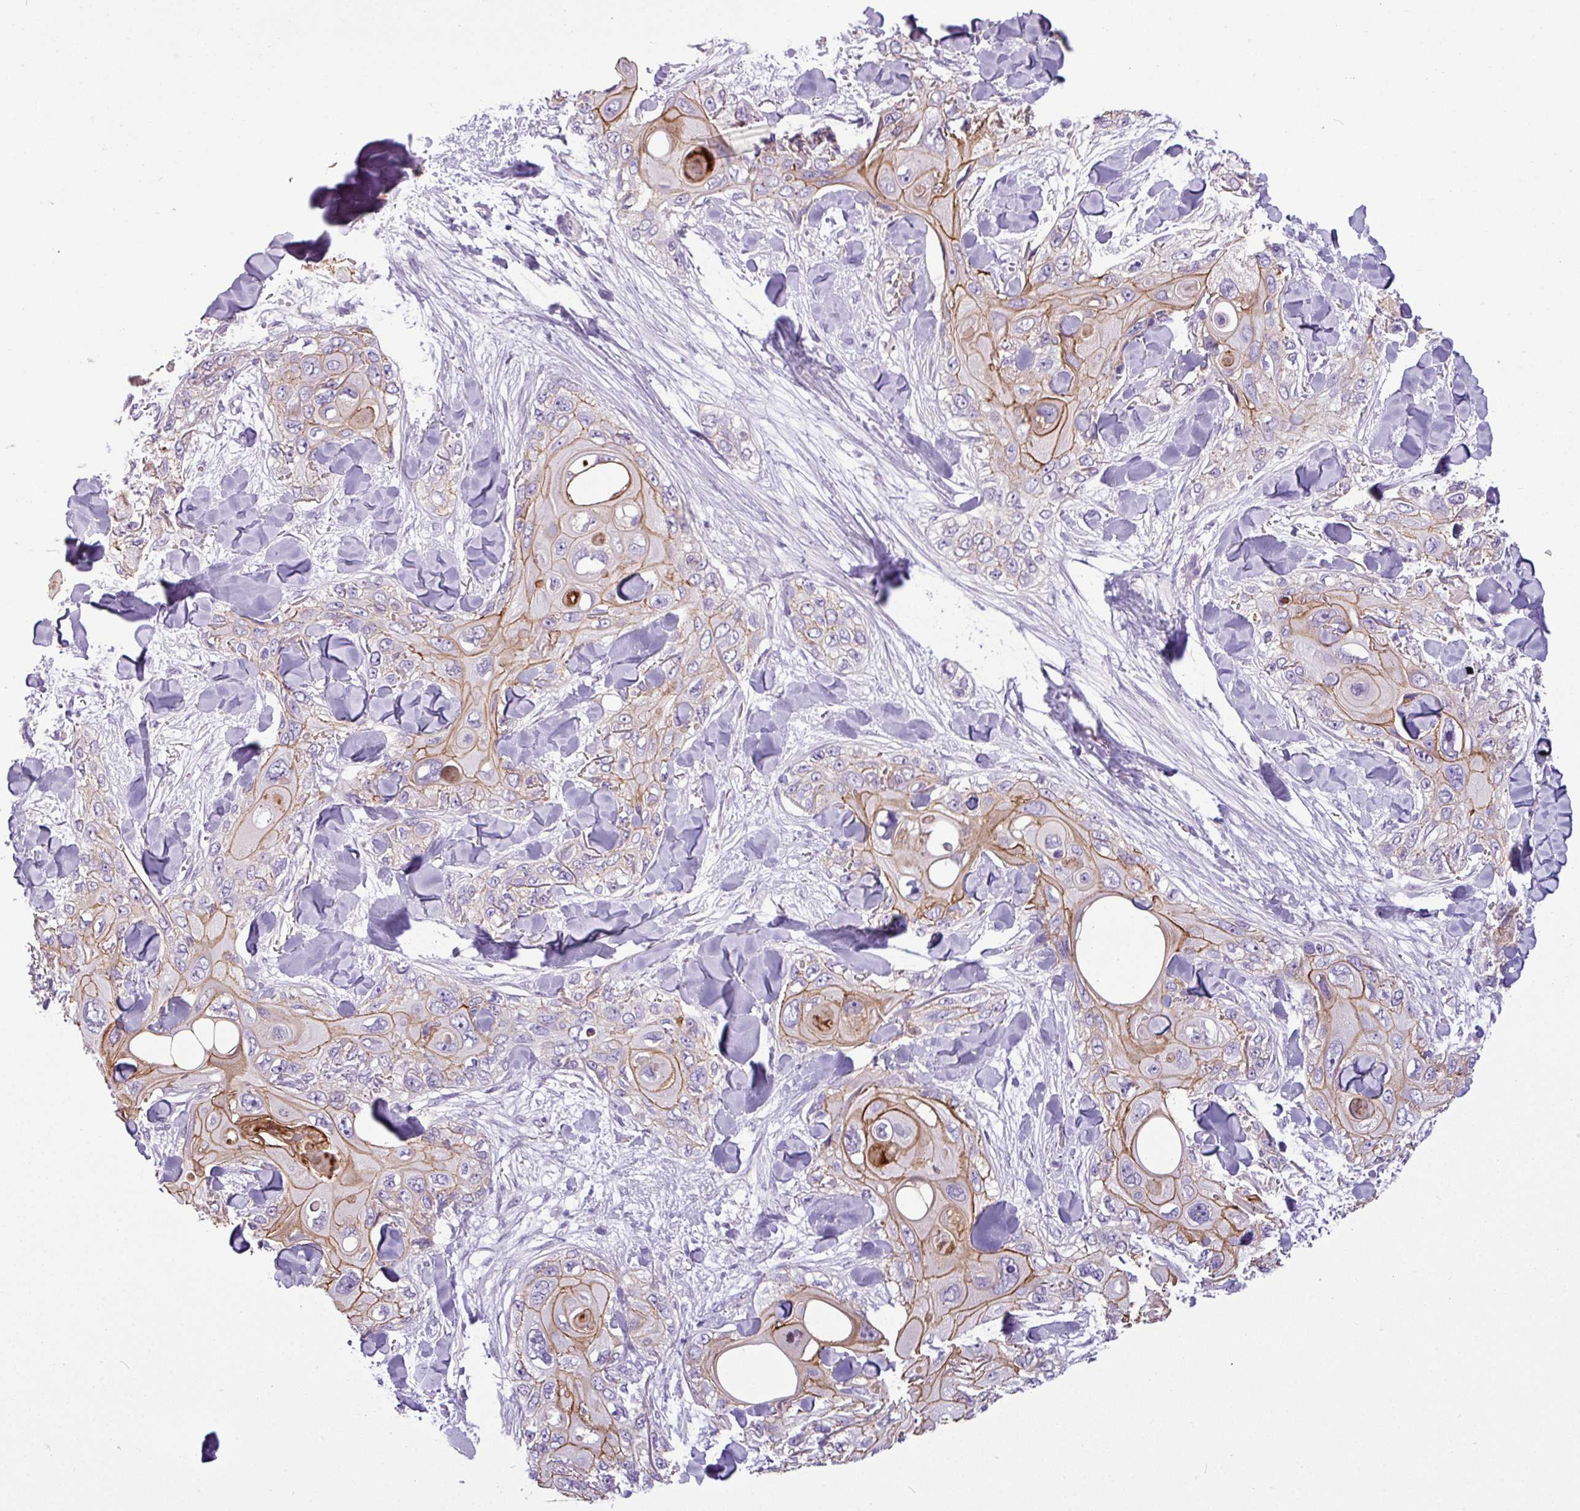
{"staining": {"intensity": "moderate", "quantity": "25%-75%", "location": "cytoplasmic/membranous"}, "tissue": "skin cancer", "cell_type": "Tumor cells", "image_type": "cancer", "snomed": [{"axis": "morphology", "description": "Normal tissue, NOS"}, {"axis": "morphology", "description": "Squamous cell carcinoma, NOS"}, {"axis": "topography", "description": "Skin"}], "caption": "Squamous cell carcinoma (skin) stained with a brown dye displays moderate cytoplasmic/membranous positive staining in about 25%-75% of tumor cells.", "gene": "TMEM178B", "patient": {"sex": "male", "age": 72}}